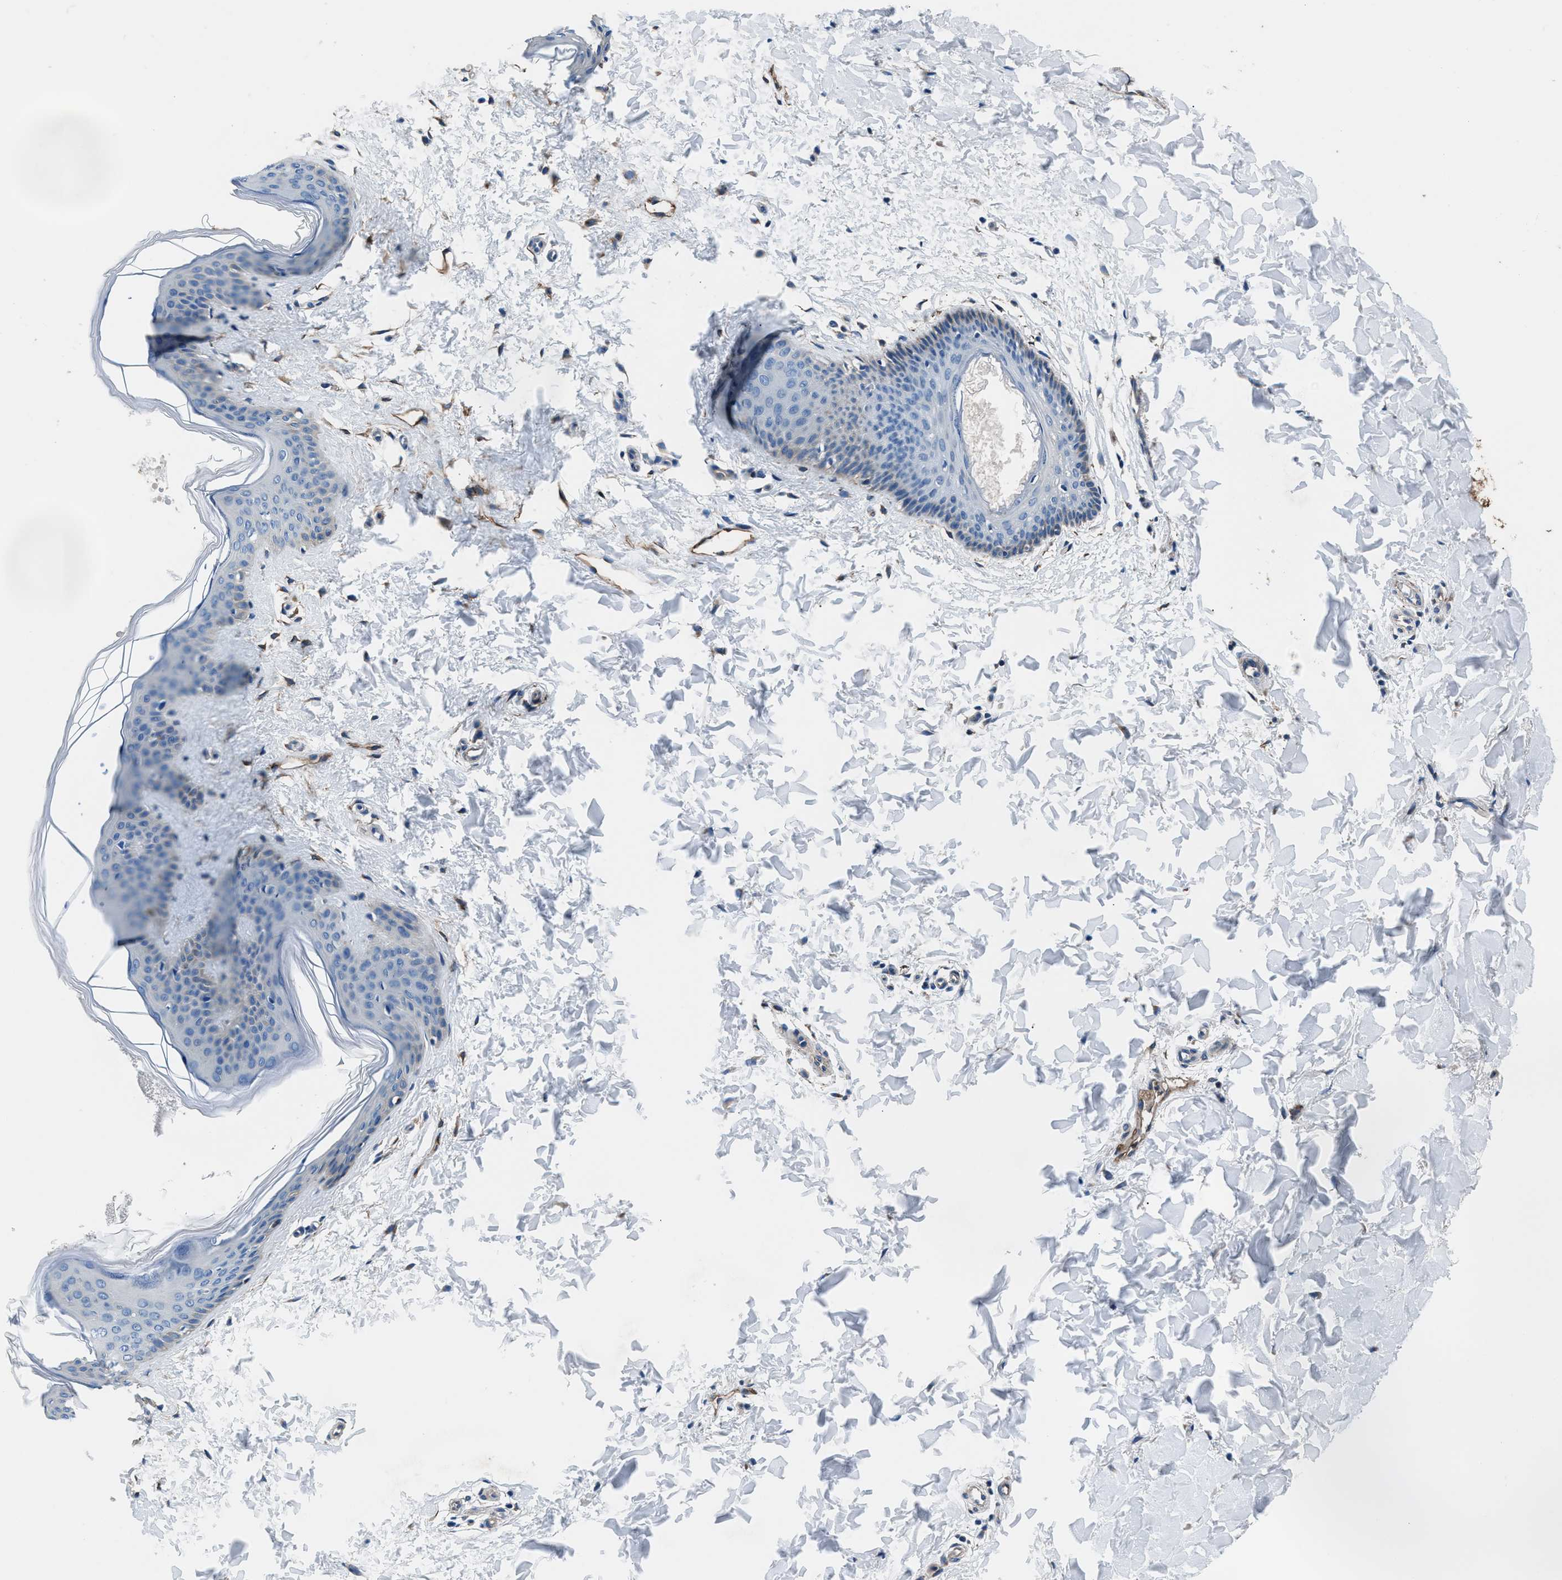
{"staining": {"intensity": "moderate", "quantity": "25%-75%", "location": "cytoplasmic/membranous"}, "tissue": "skin", "cell_type": "Fibroblasts", "image_type": "normal", "snomed": [{"axis": "morphology", "description": "Normal tissue, NOS"}, {"axis": "topography", "description": "Skin"}], "caption": "The histopathology image exhibits staining of normal skin, revealing moderate cytoplasmic/membranous protein expression (brown color) within fibroblasts.", "gene": "PRTFDC1", "patient": {"sex": "female", "age": 17}}